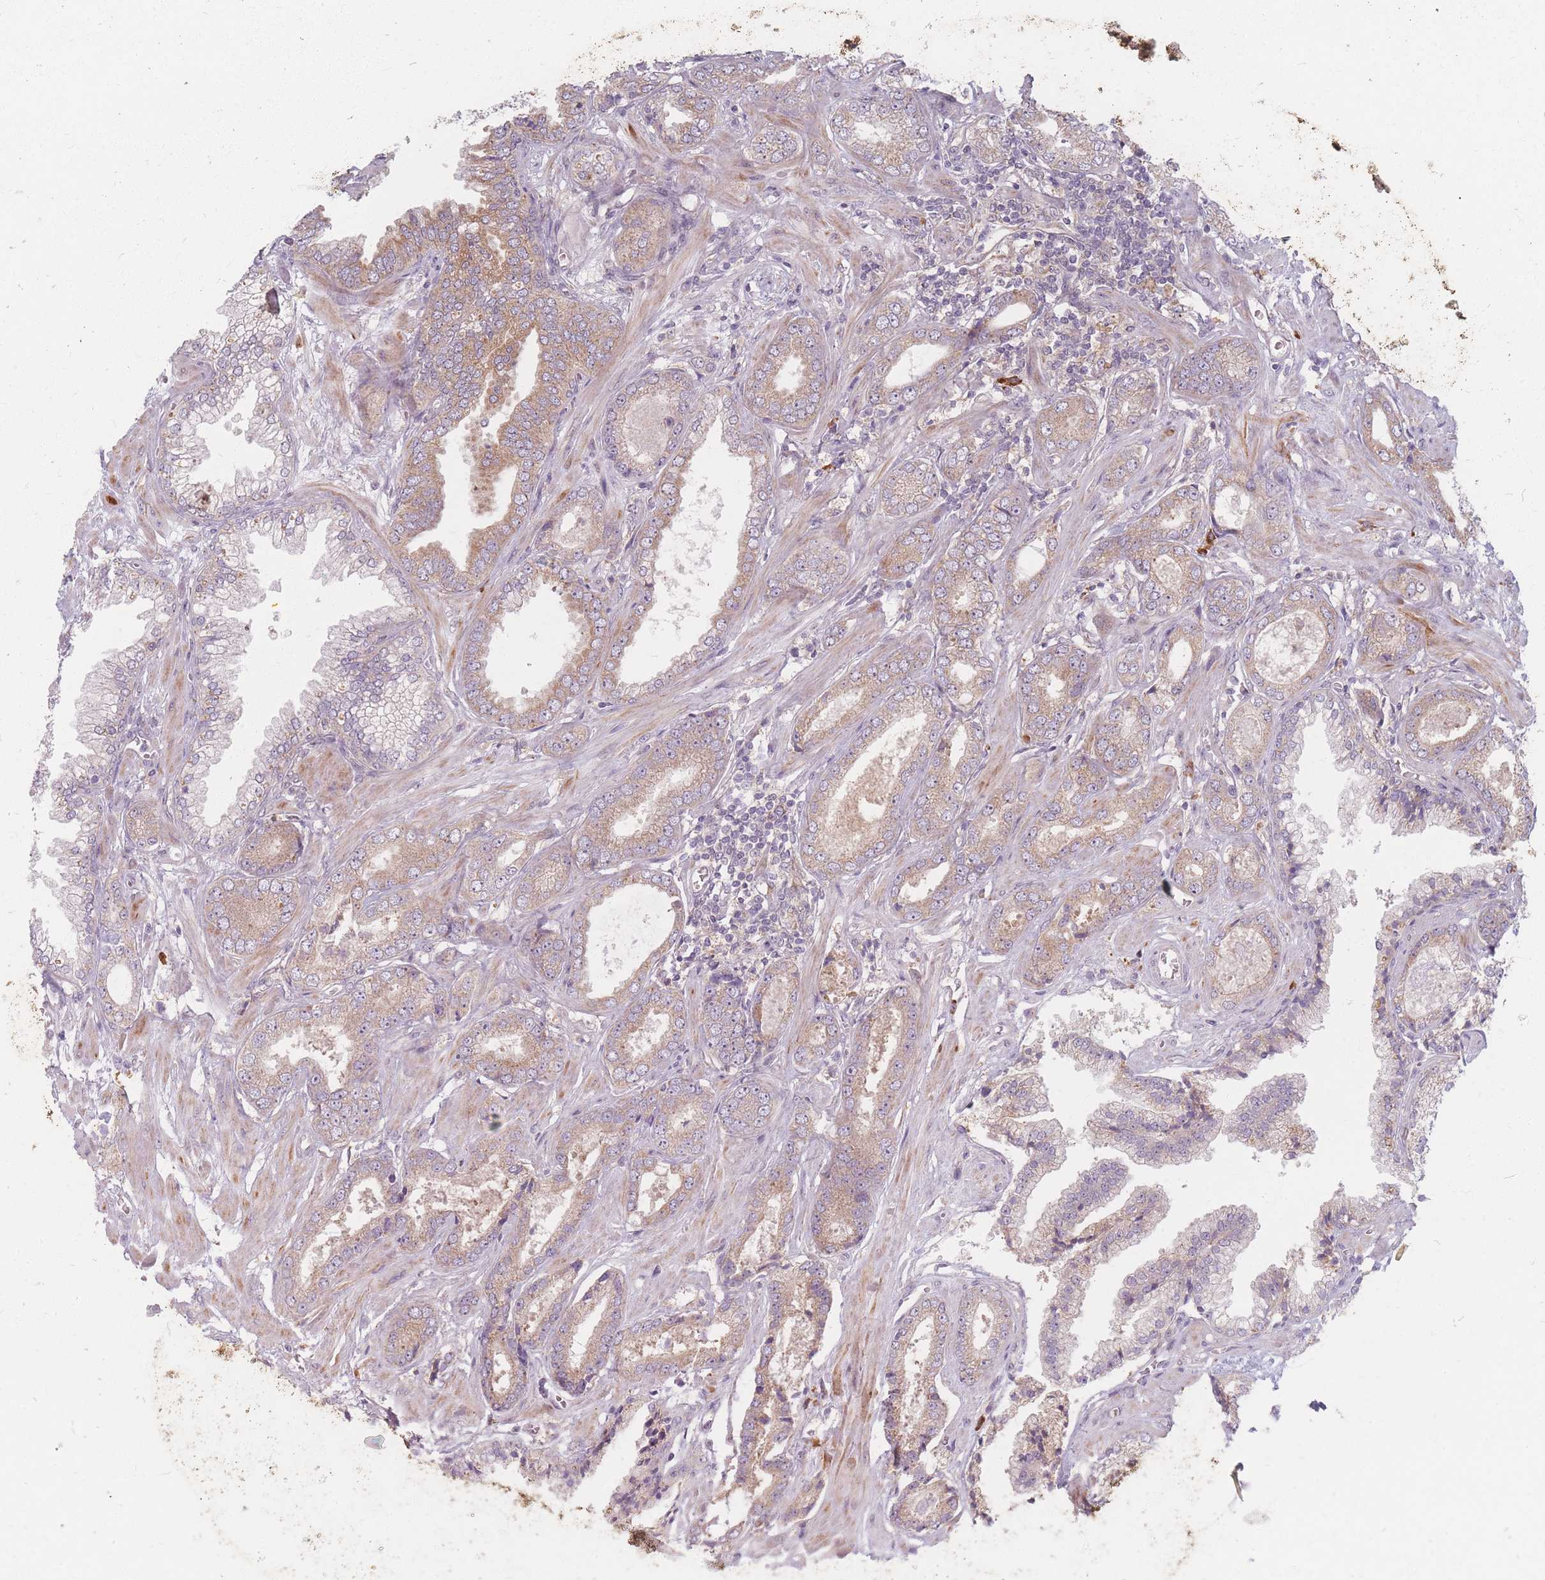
{"staining": {"intensity": "weak", "quantity": "25%-75%", "location": "cytoplasmic/membranous"}, "tissue": "prostate cancer", "cell_type": "Tumor cells", "image_type": "cancer", "snomed": [{"axis": "morphology", "description": "Adenocarcinoma, Low grade"}, {"axis": "topography", "description": "Prostate"}], "caption": "This photomicrograph demonstrates immunohistochemistry (IHC) staining of prostate cancer (adenocarcinoma (low-grade)), with low weak cytoplasmic/membranous expression in about 25%-75% of tumor cells.", "gene": "SMIM14", "patient": {"sex": "male", "age": 60}}